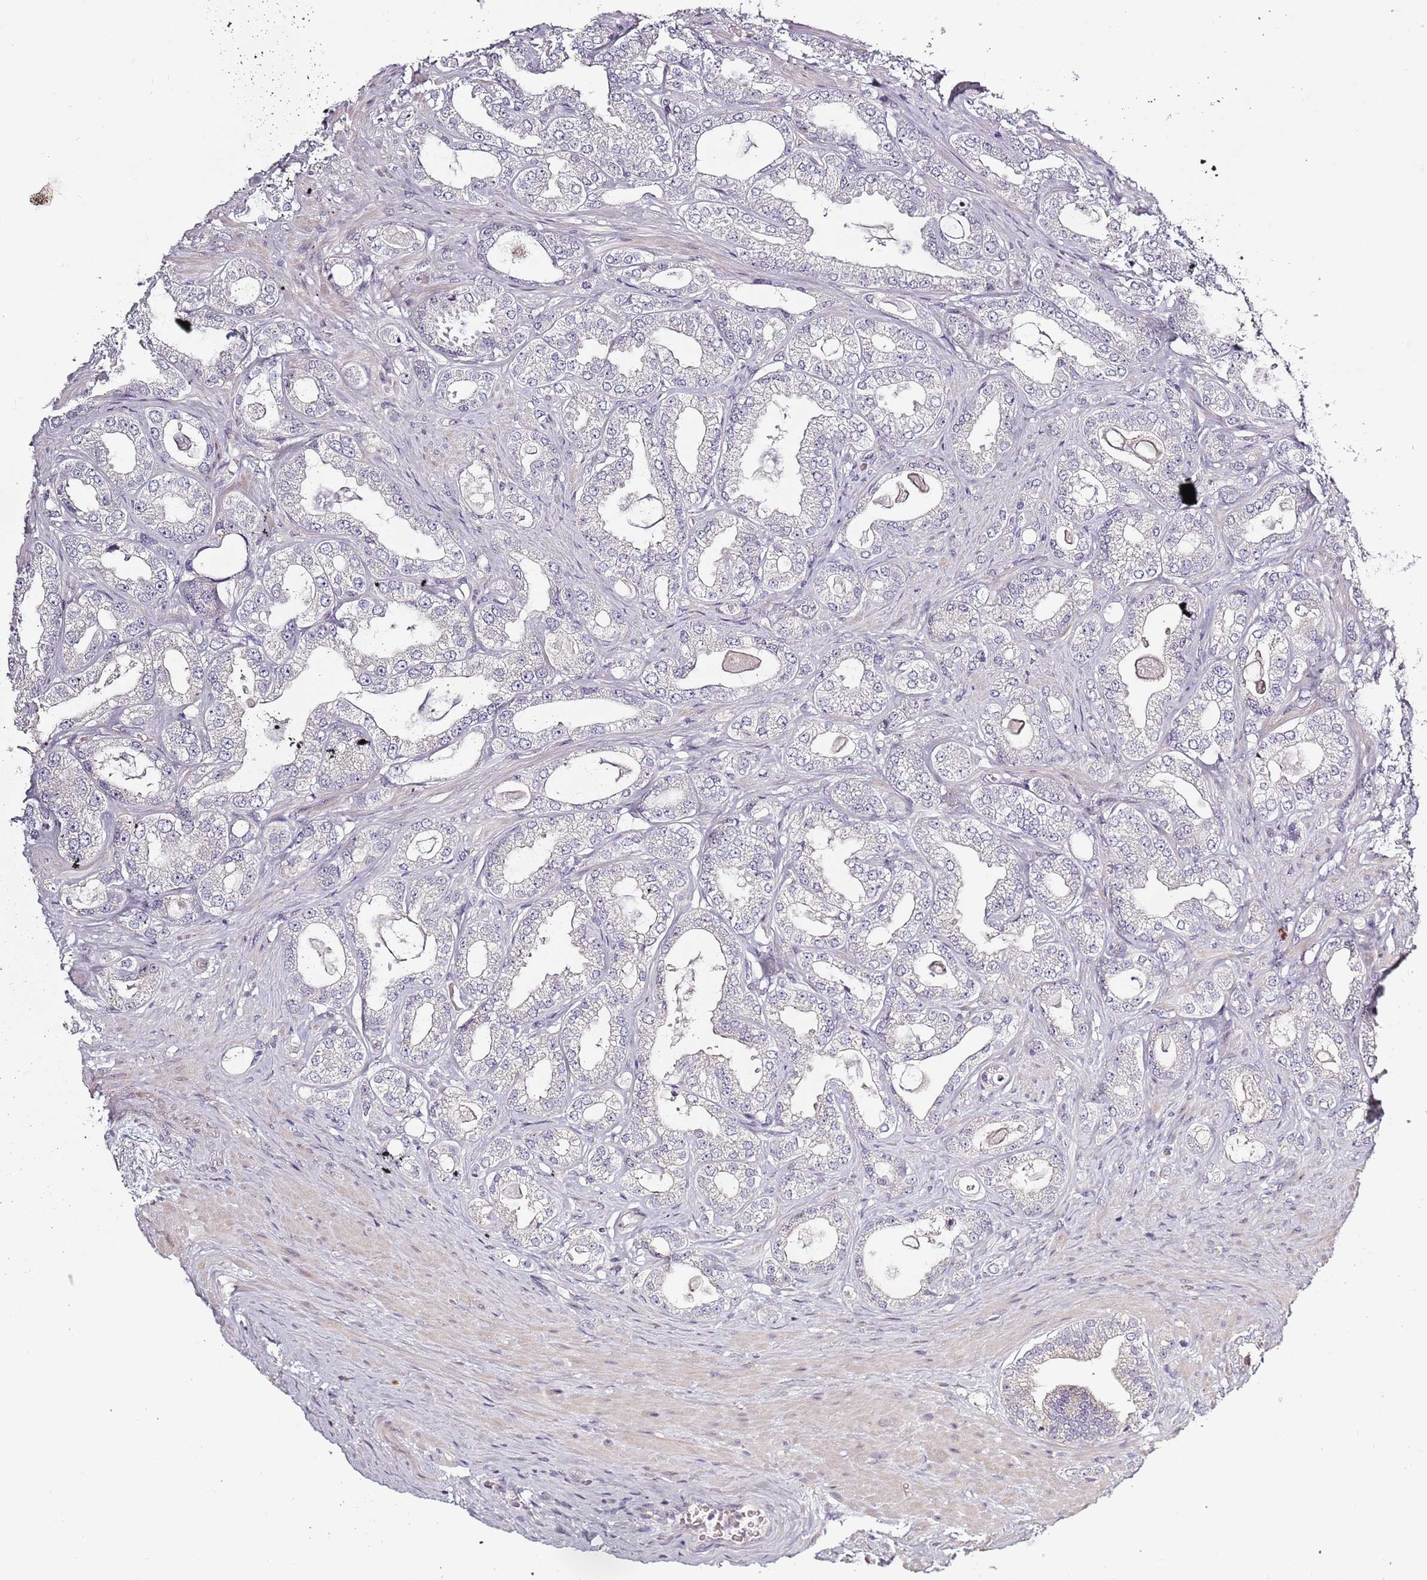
{"staining": {"intensity": "negative", "quantity": "none", "location": "none"}, "tissue": "prostate cancer", "cell_type": "Tumor cells", "image_type": "cancer", "snomed": [{"axis": "morphology", "description": "Adenocarcinoma, Low grade"}, {"axis": "topography", "description": "Prostate"}], "caption": "Immunohistochemistry micrograph of human prostate cancer (low-grade adenocarcinoma) stained for a protein (brown), which reveals no positivity in tumor cells.", "gene": "CC2D2B", "patient": {"sex": "male", "age": 63}}